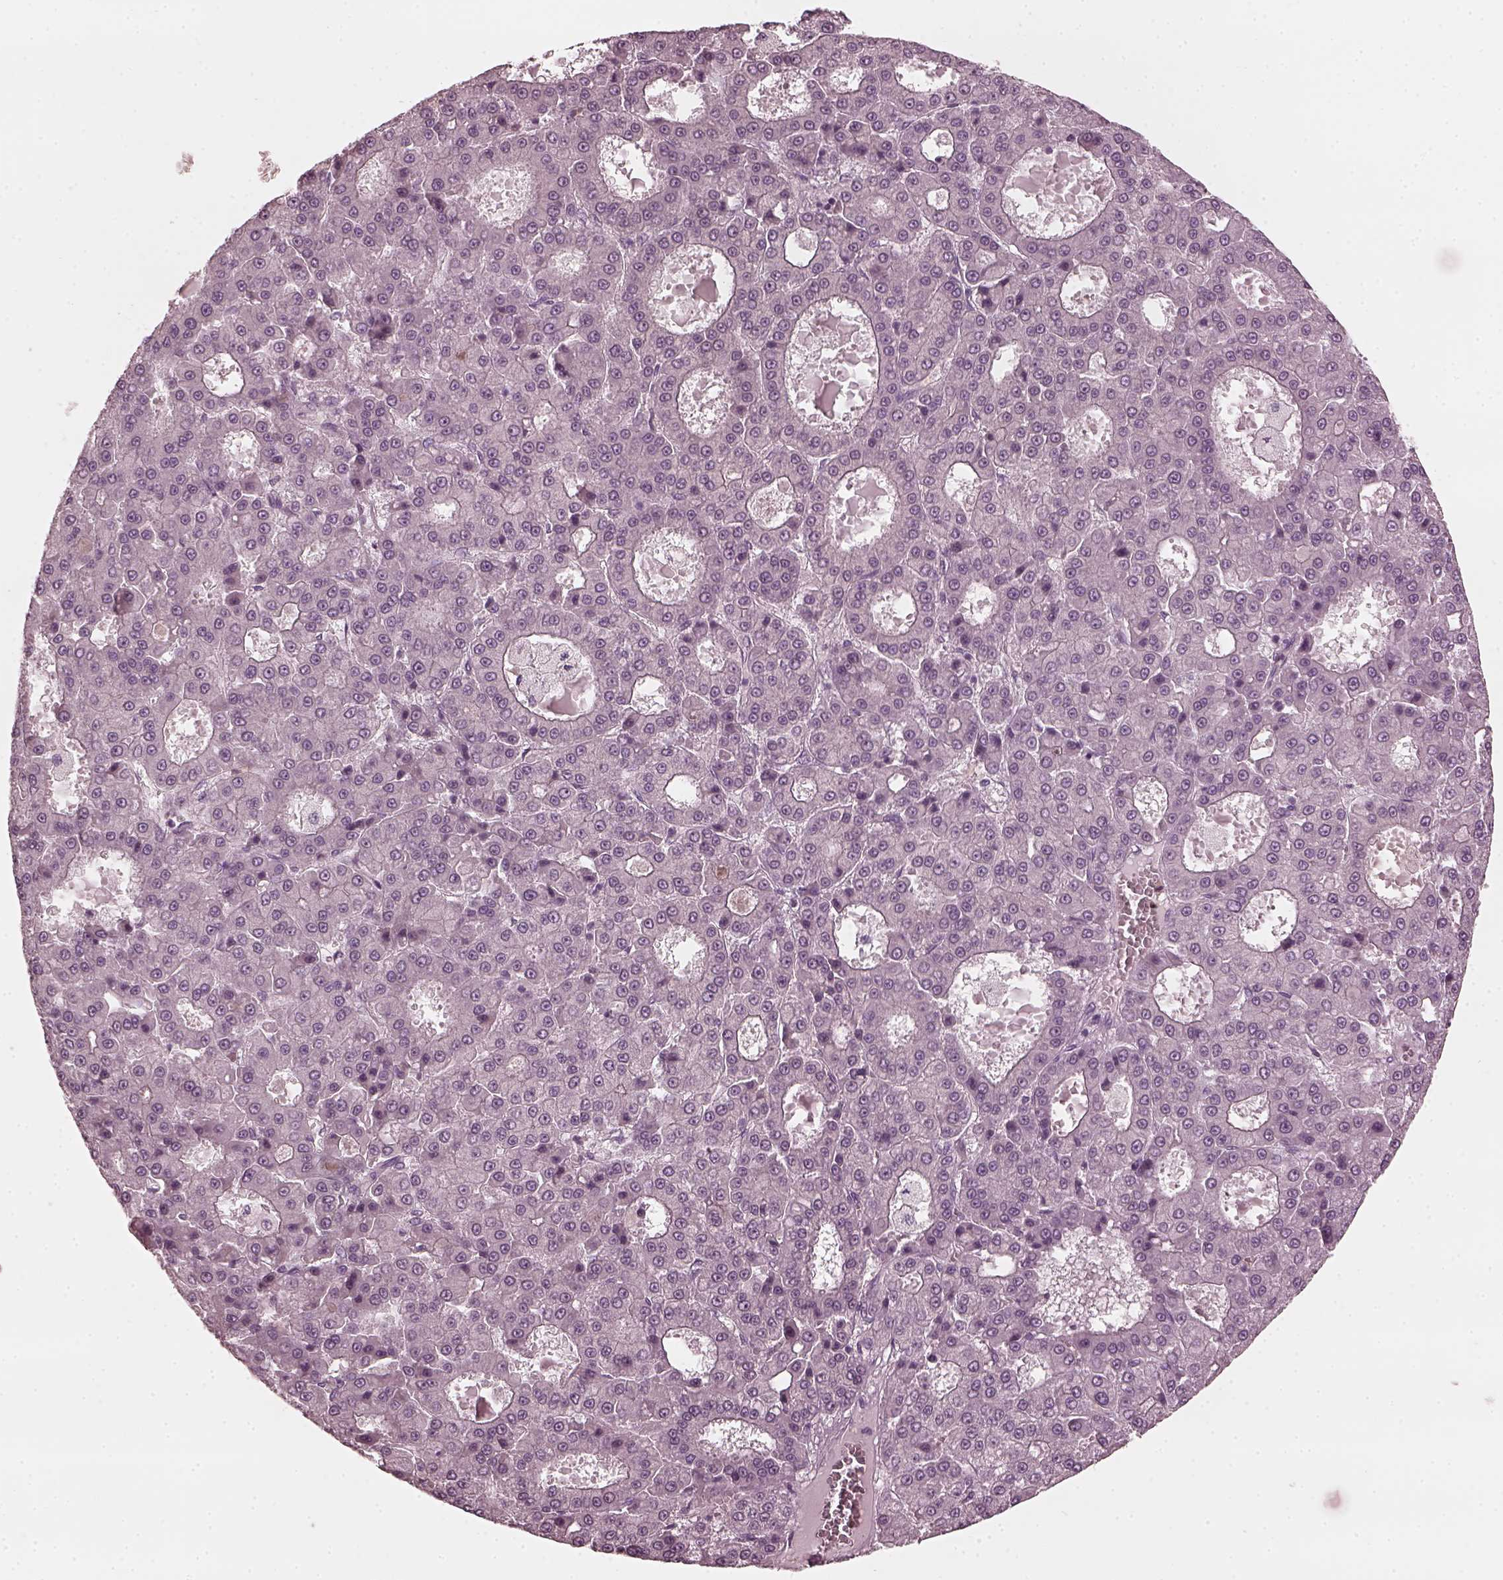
{"staining": {"intensity": "negative", "quantity": "none", "location": "none"}, "tissue": "liver cancer", "cell_type": "Tumor cells", "image_type": "cancer", "snomed": [{"axis": "morphology", "description": "Carcinoma, Hepatocellular, NOS"}, {"axis": "topography", "description": "Liver"}], "caption": "An image of human liver hepatocellular carcinoma is negative for staining in tumor cells.", "gene": "CCDC170", "patient": {"sex": "male", "age": 70}}